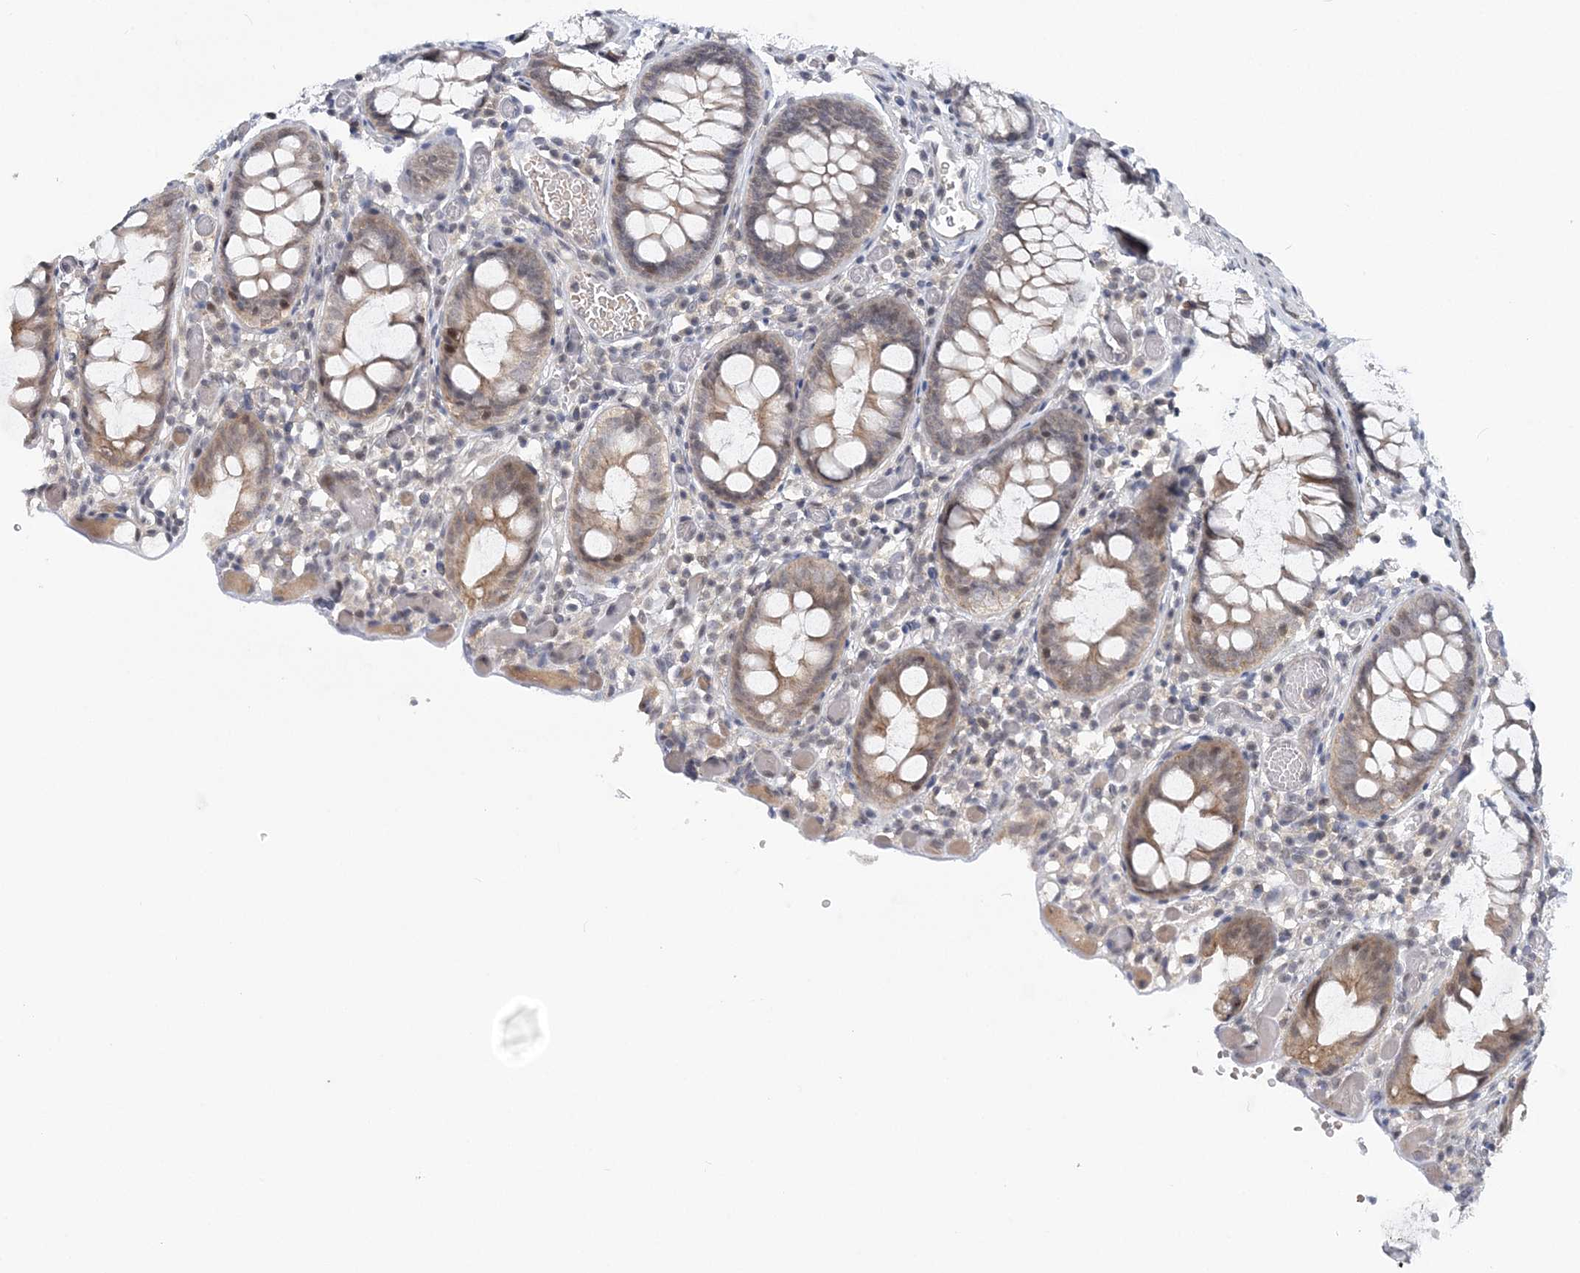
{"staining": {"intensity": "weak", "quantity": ">75%", "location": "cytoplasmic/membranous"}, "tissue": "colon", "cell_type": "Endothelial cells", "image_type": "normal", "snomed": [{"axis": "morphology", "description": "Normal tissue, NOS"}, {"axis": "topography", "description": "Colon"}], "caption": "Human colon stained with a brown dye shows weak cytoplasmic/membranous positive staining in approximately >75% of endothelial cells.", "gene": "HYCC2", "patient": {"sex": "male", "age": 14}}